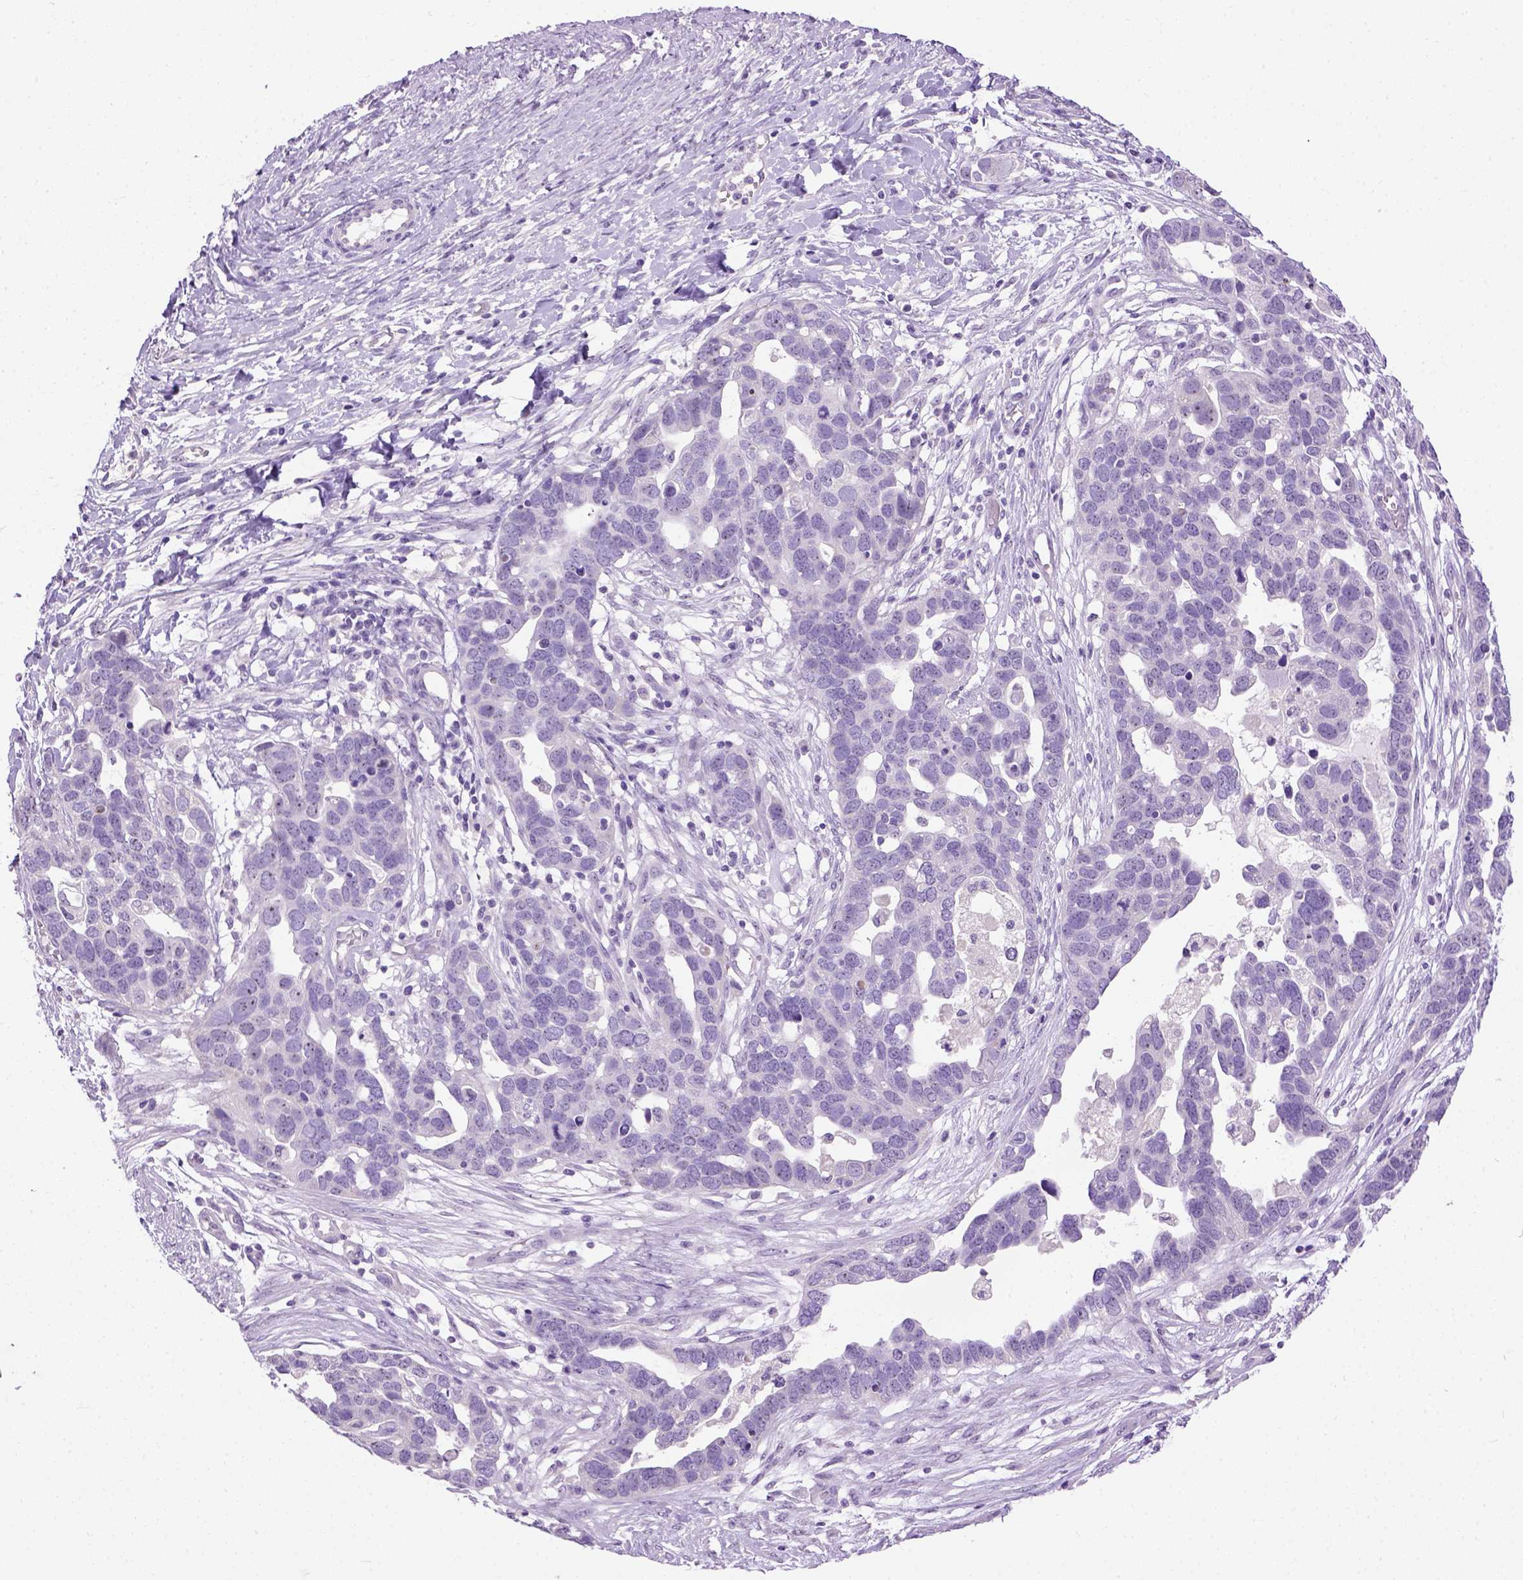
{"staining": {"intensity": "negative", "quantity": "none", "location": "none"}, "tissue": "ovarian cancer", "cell_type": "Tumor cells", "image_type": "cancer", "snomed": [{"axis": "morphology", "description": "Cystadenocarcinoma, serous, NOS"}, {"axis": "topography", "description": "Ovary"}], "caption": "Protein analysis of ovarian cancer reveals no significant expression in tumor cells.", "gene": "UTP4", "patient": {"sex": "female", "age": 54}}